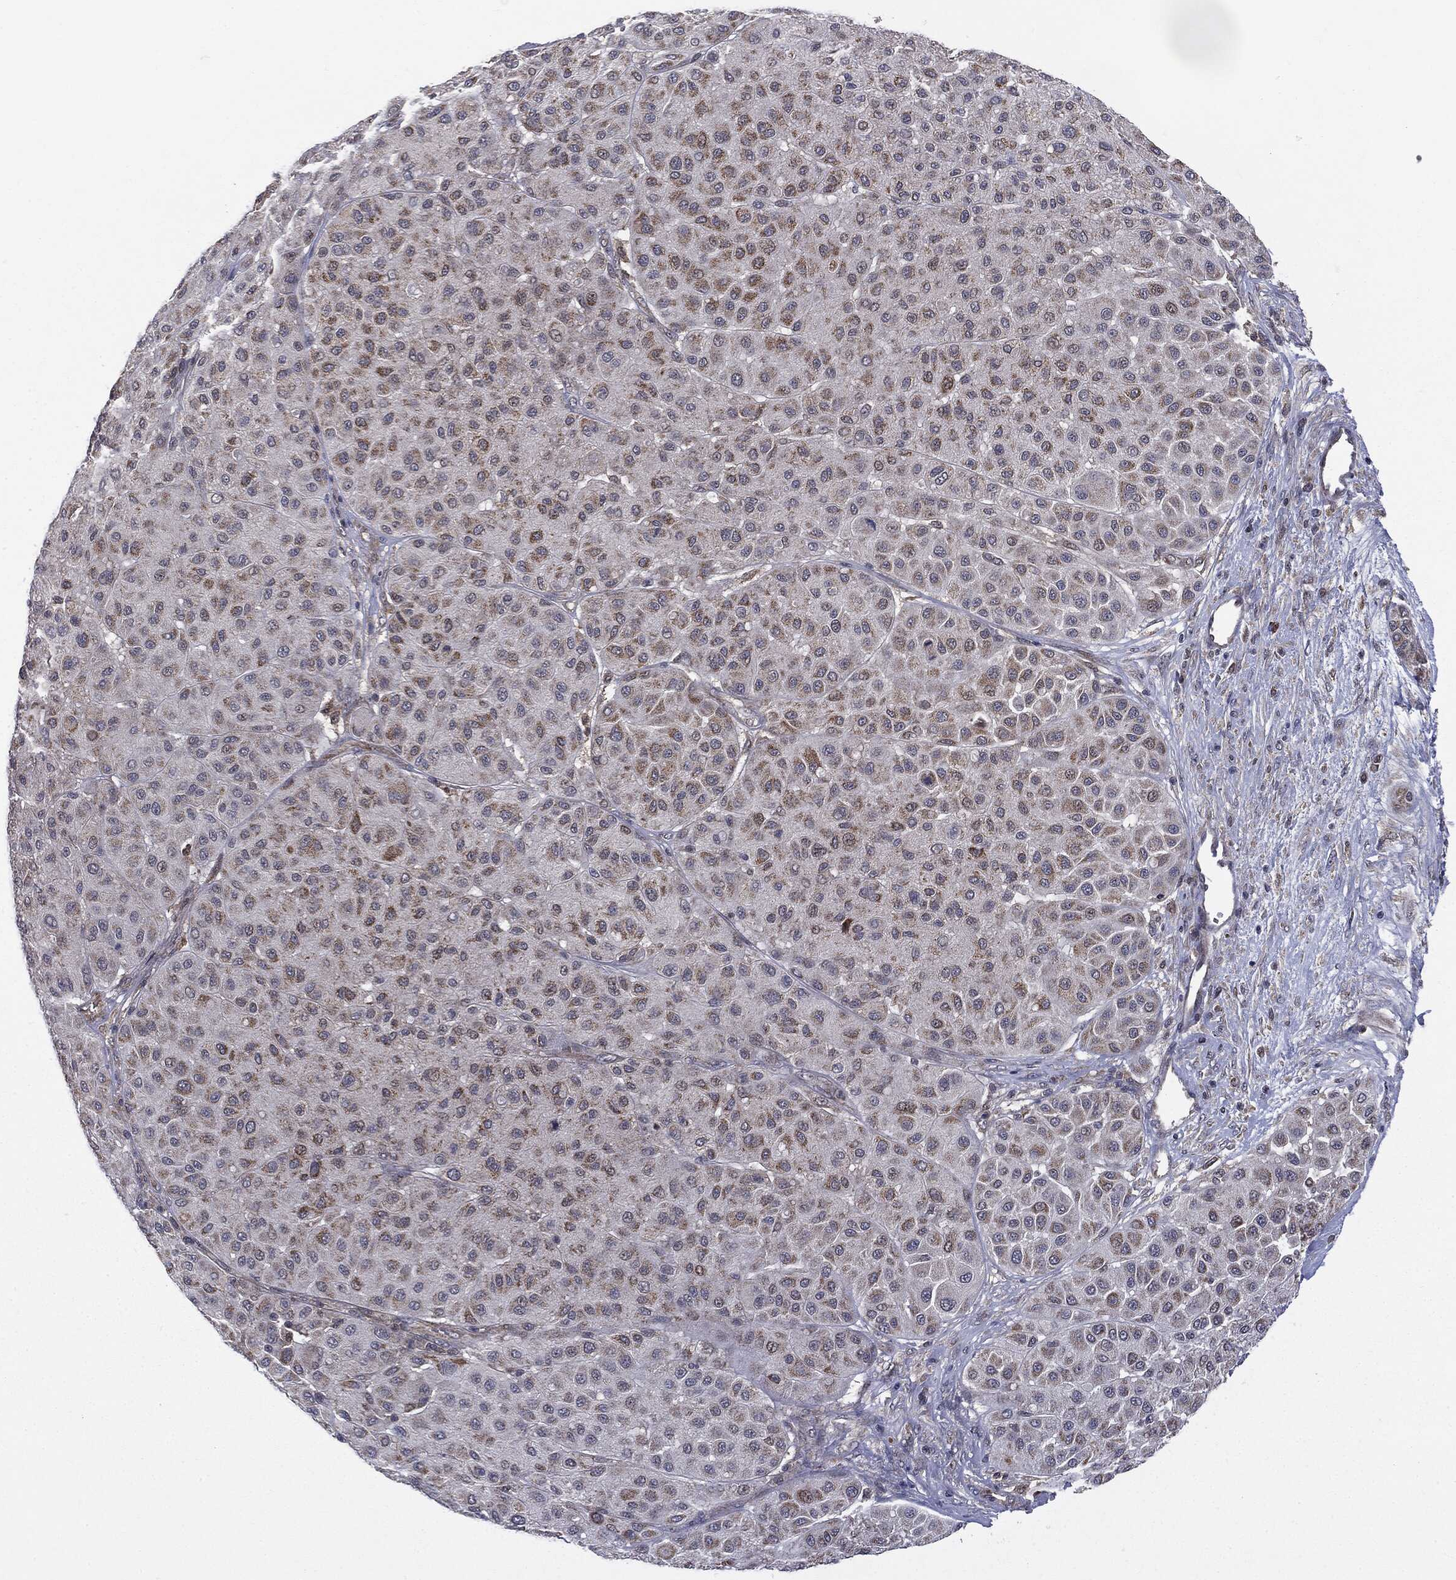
{"staining": {"intensity": "moderate", "quantity": "25%-75%", "location": "cytoplasmic/membranous"}, "tissue": "melanoma", "cell_type": "Tumor cells", "image_type": "cancer", "snomed": [{"axis": "morphology", "description": "Malignant melanoma, Metastatic site"}, {"axis": "topography", "description": "Smooth muscle"}], "caption": "Malignant melanoma (metastatic site) stained with DAB immunohistochemistry (IHC) reveals medium levels of moderate cytoplasmic/membranous positivity in about 25%-75% of tumor cells.", "gene": "PTPA", "patient": {"sex": "male", "age": 41}}